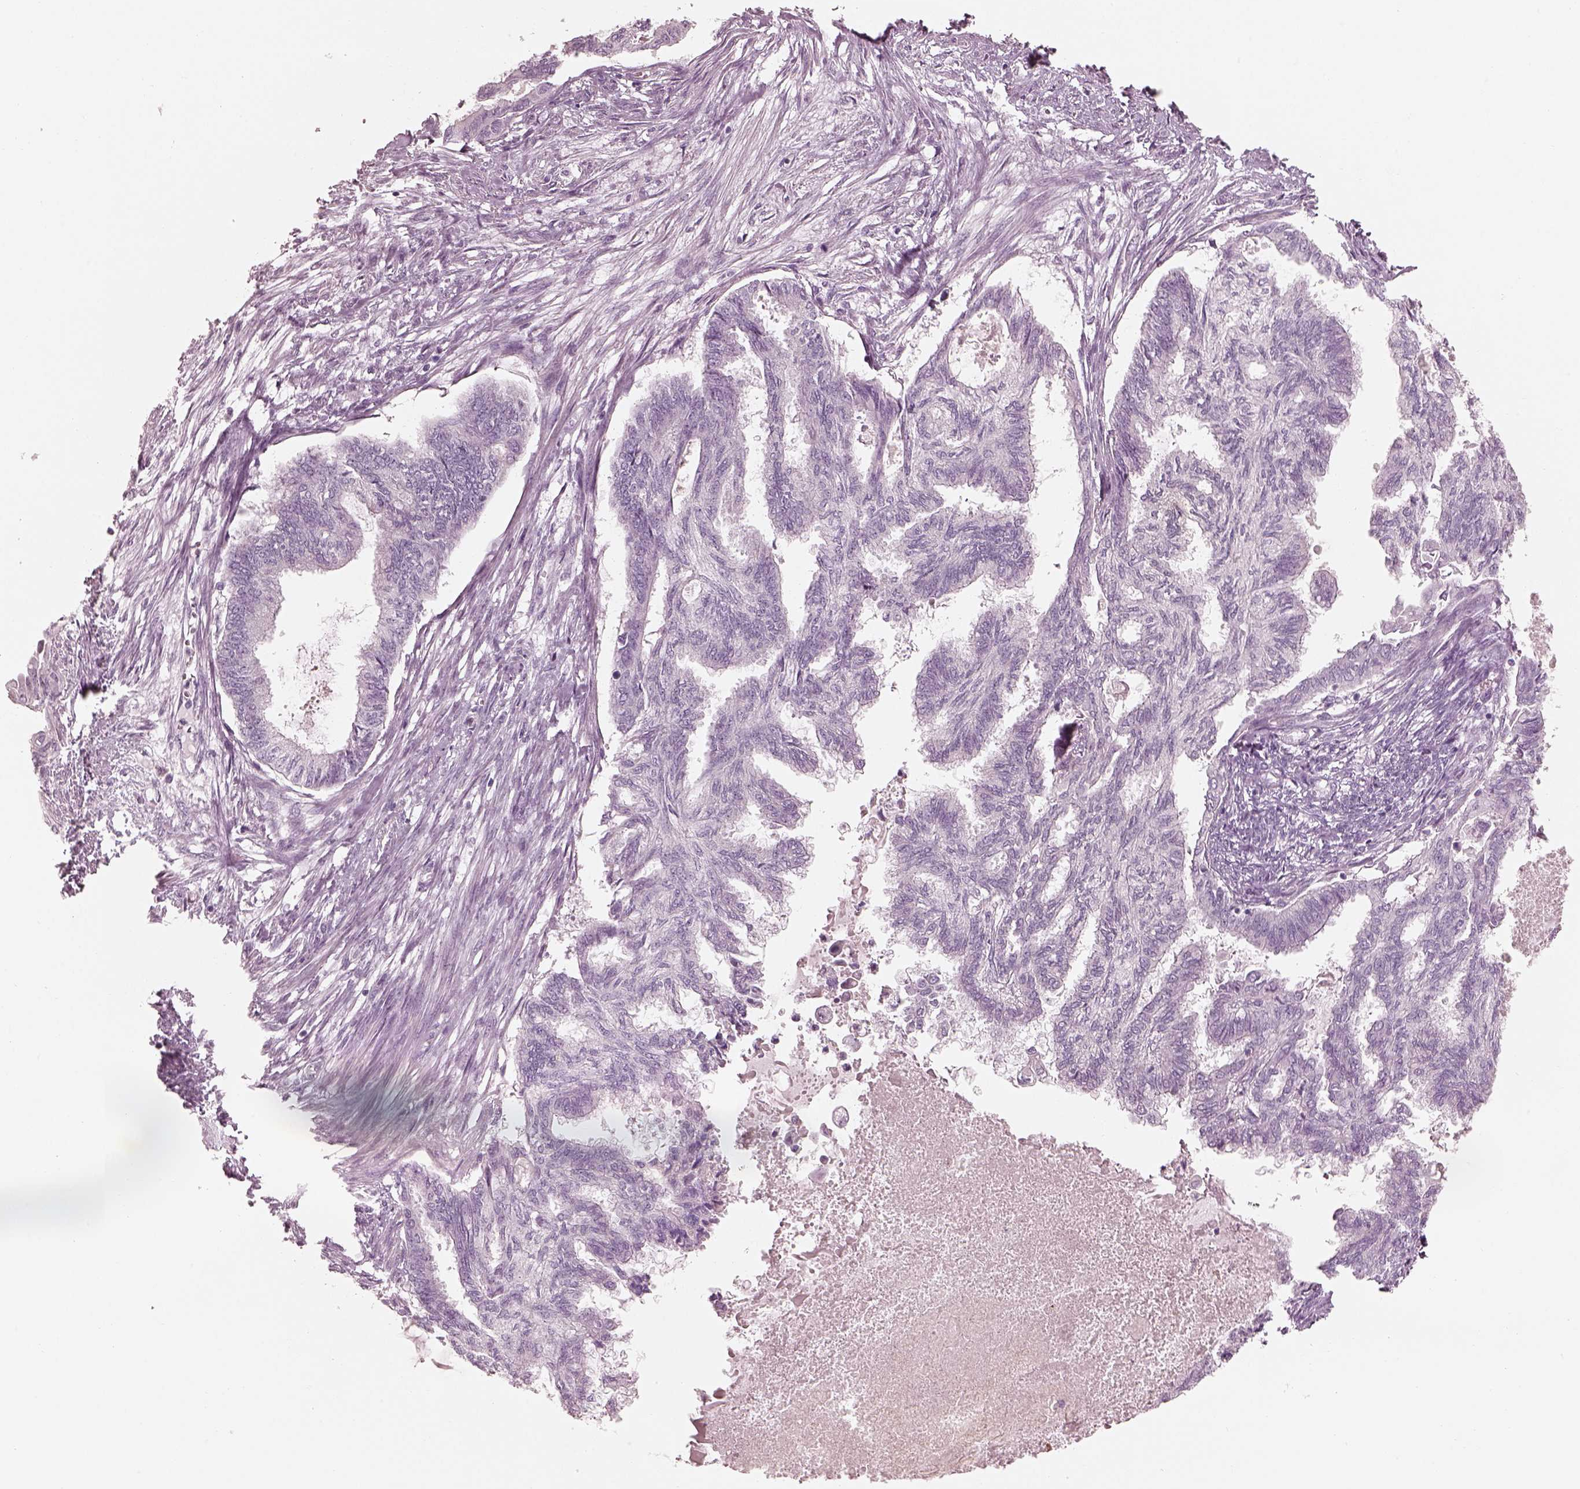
{"staining": {"intensity": "negative", "quantity": "none", "location": "none"}, "tissue": "endometrial cancer", "cell_type": "Tumor cells", "image_type": "cancer", "snomed": [{"axis": "morphology", "description": "Adenocarcinoma, NOS"}, {"axis": "topography", "description": "Endometrium"}], "caption": "A photomicrograph of human endometrial adenocarcinoma is negative for staining in tumor cells.", "gene": "RSPH9", "patient": {"sex": "female", "age": 86}}